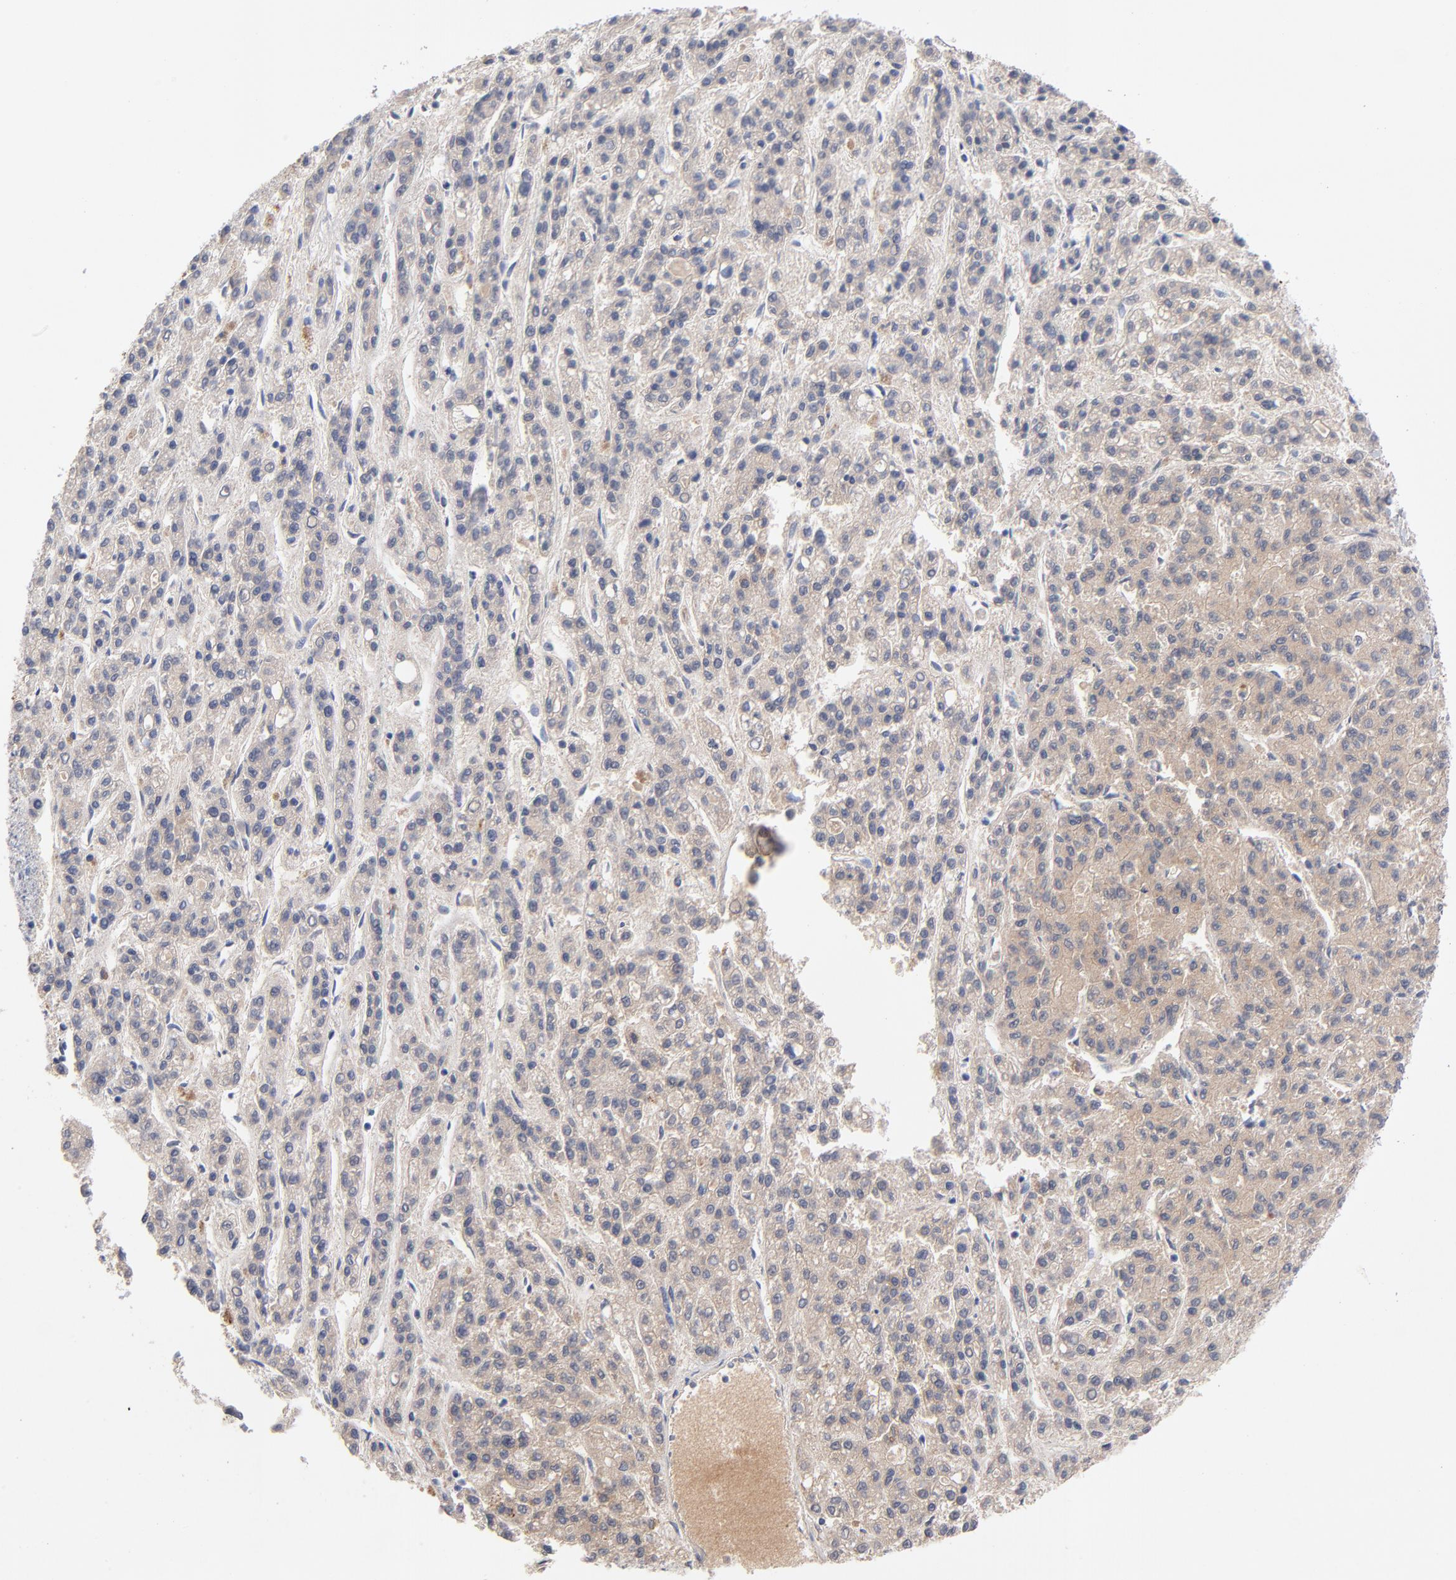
{"staining": {"intensity": "weak", "quantity": "25%-75%", "location": "cytoplasmic/membranous"}, "tissue": "liver cancer", "cell_type": "Tumor cells", "image_type": "cancer", "snomed": [{"axis": "morphology", "description": "Carcinoma, Hepatocellular, NOS"}, {"axis": "topography", "description": "Liver"}], "caption": "Brown immunohistochemical staining in liver hepatocellular carcinoma demonstrates weak cytoplasmic/membranous staining in about 25%-75% of tumor cells. The protein is shown in brown color, while the nuclei are stained blue.", "gene": "CPS1", "patient": {"sex": "male", "age": 70}}